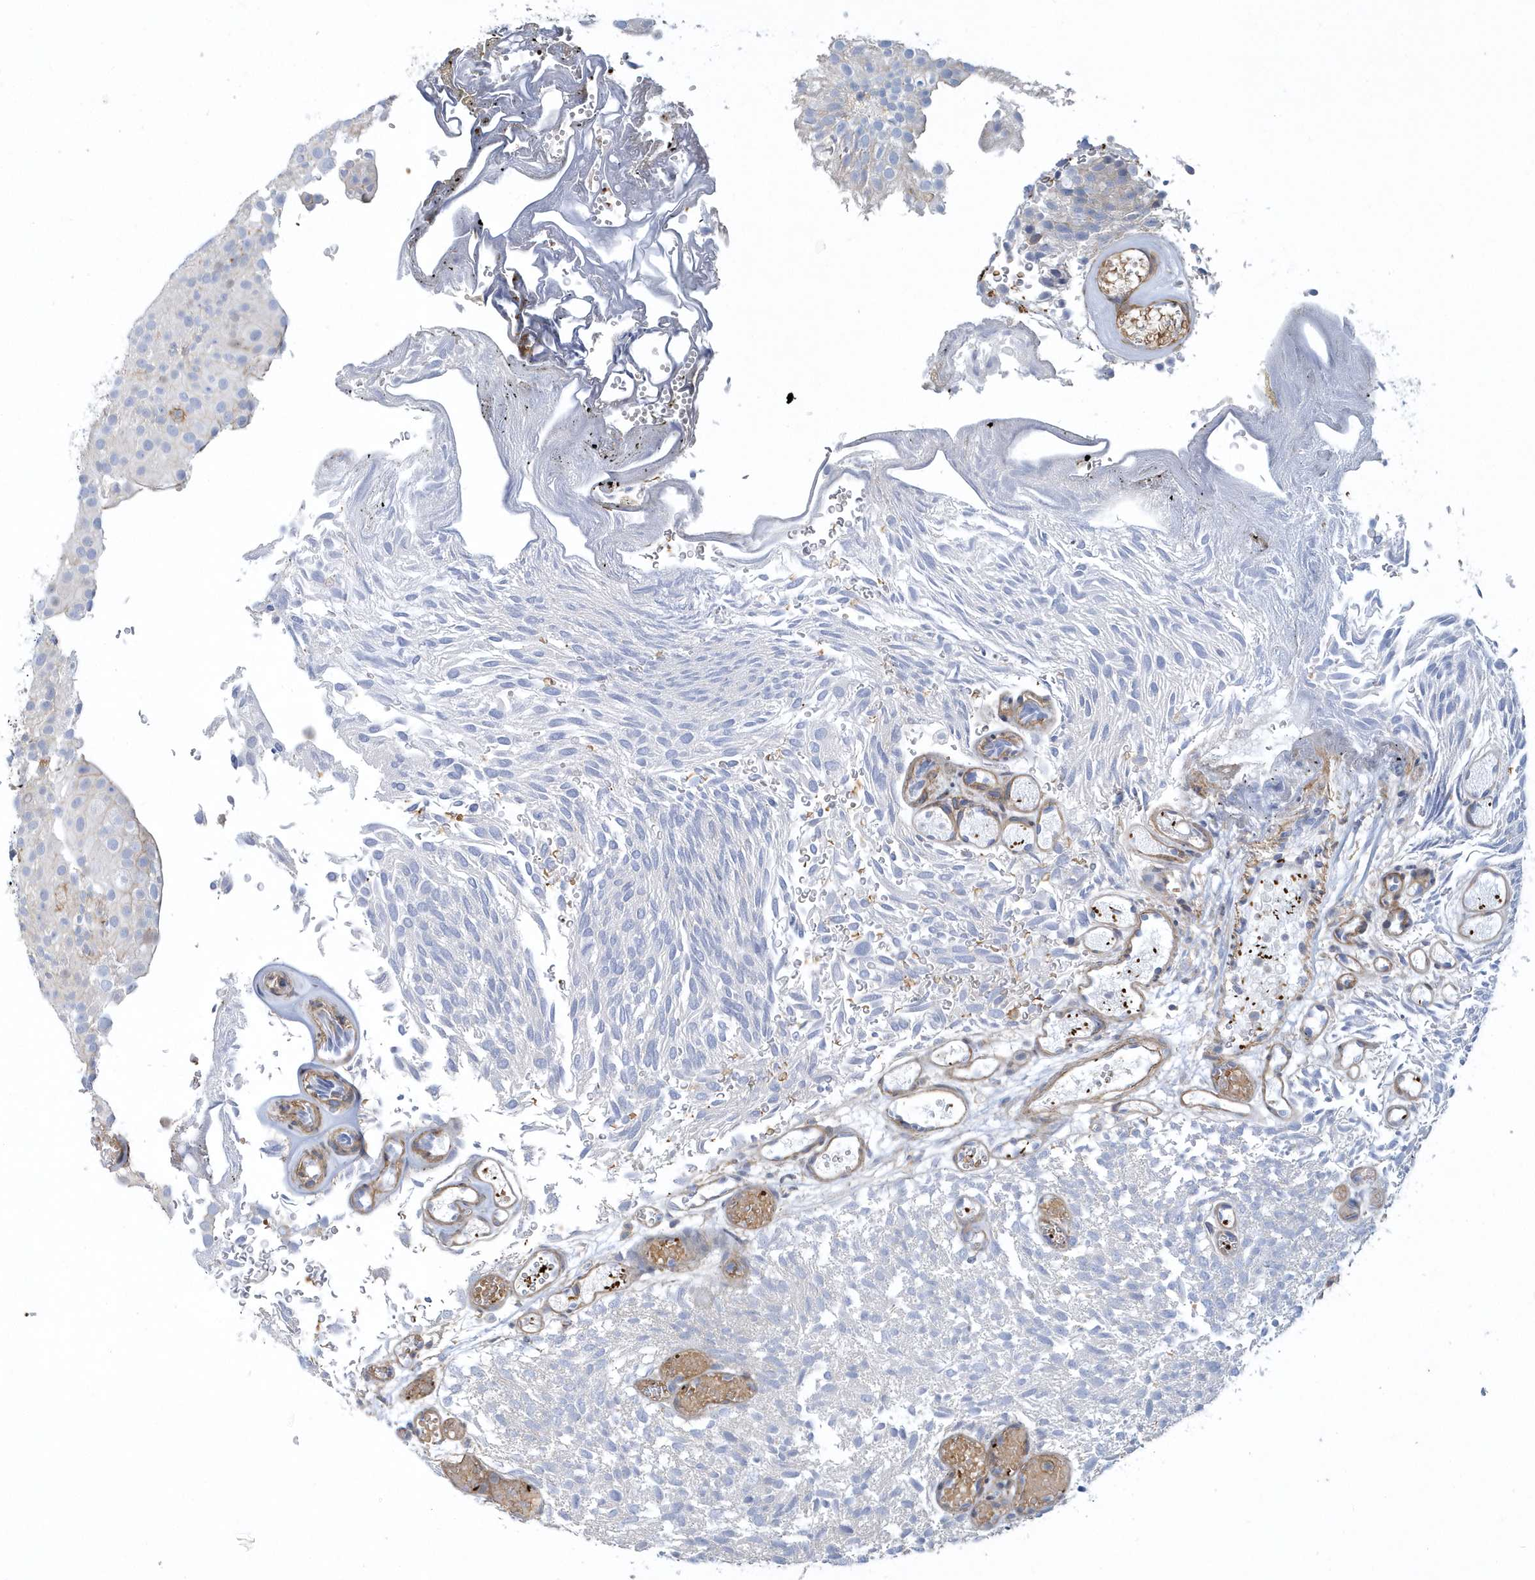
{"staining": {"intensity": "negative", "quantity": "none", "location": "none"}, "tissue": "urothelial cancer", "cell_type": "Tumor cells", "image_type": "cancer", "snomed": [{"axis": "morphology", "description": "Urothelial carcinoma, Low grade"}, {"axis": "topography", "description": "Urinary bladder"}], "caption": "Immunohistochemistry of human low-grade urothelial carcinoma shows no expression in tumor cells.", "gene": "ARAP2", "patient": {"sex": "male", "age": 78}}